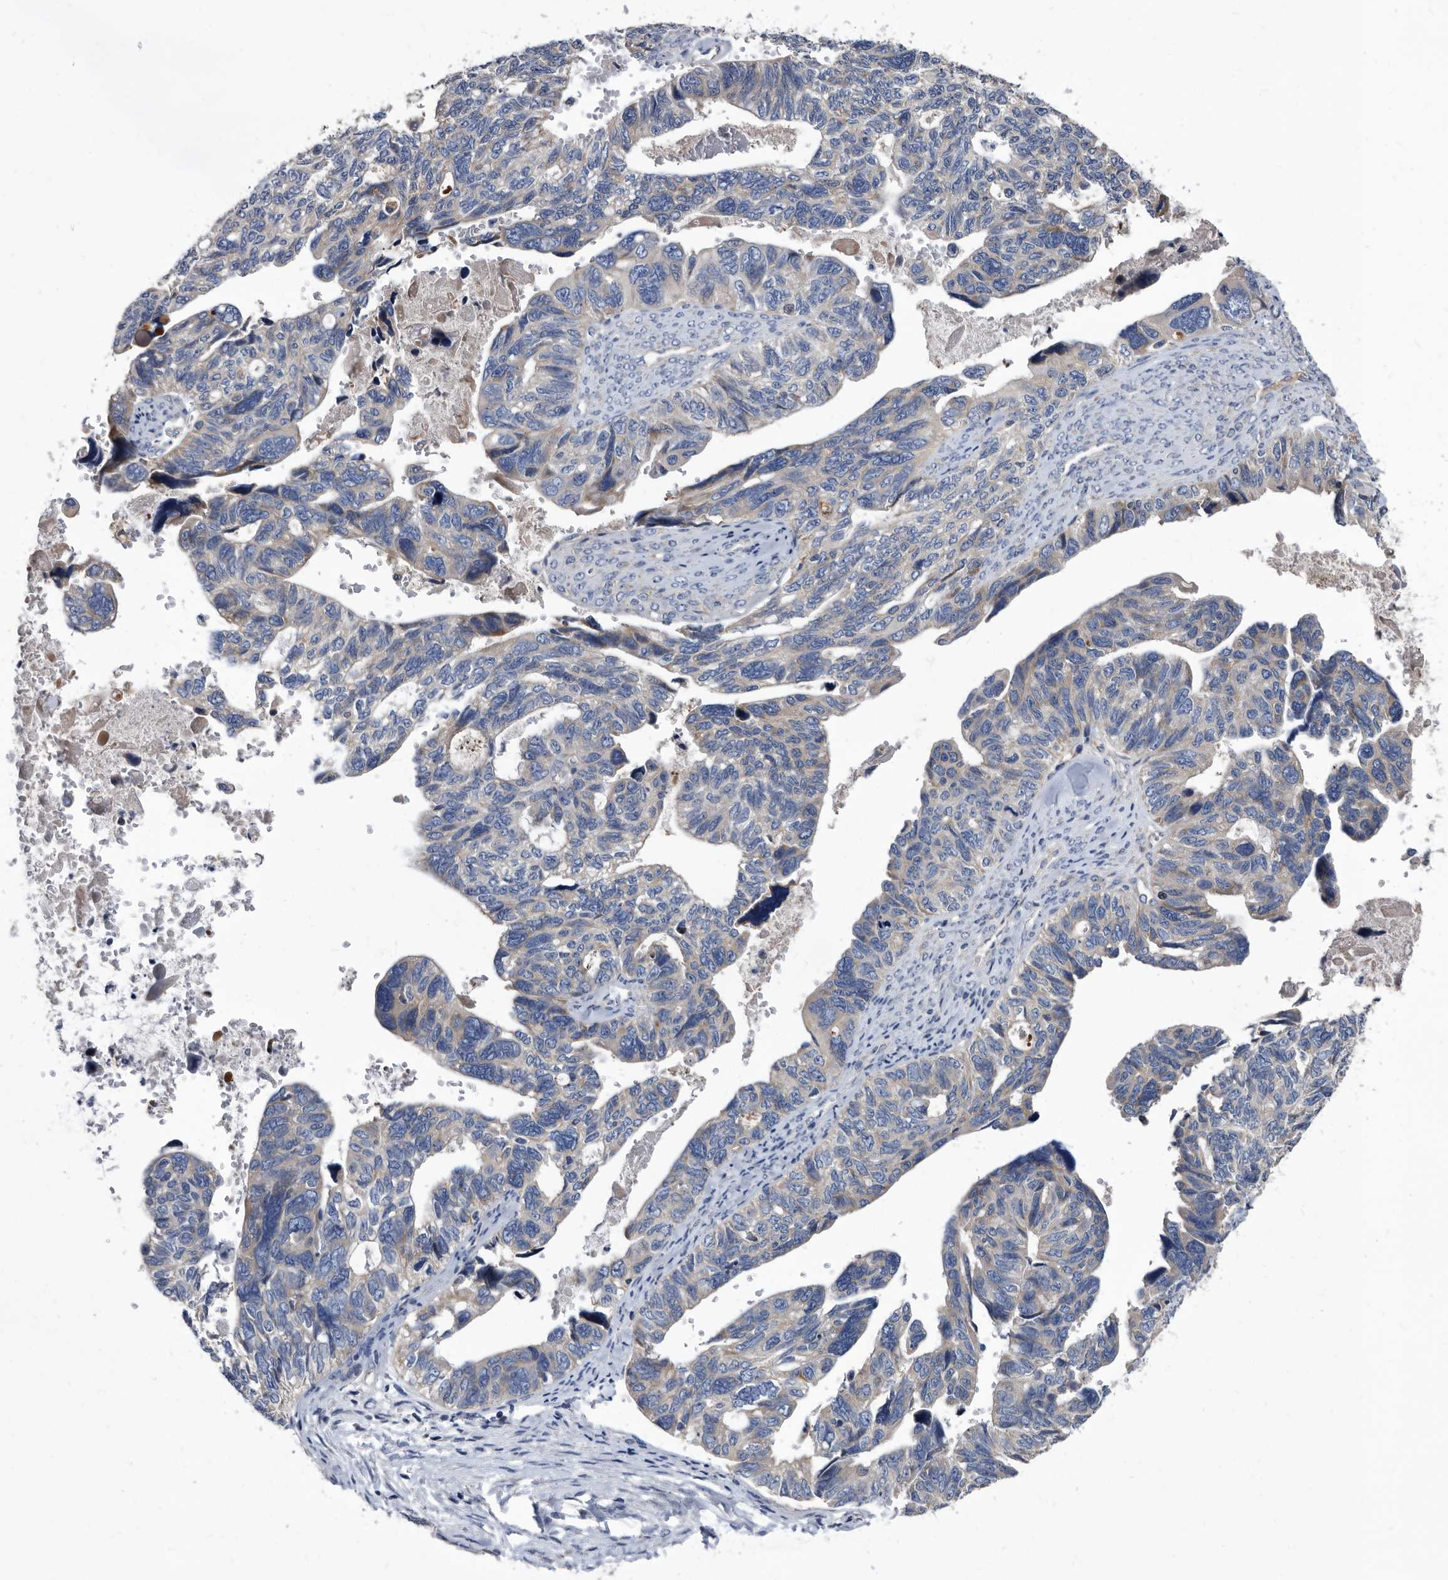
{"staining": {"intensity": "weak", "quantity": "<25%", "location": "cytoplasmic/membranous"}, "tissue": "ovarian cancer", "cell_type": "Tumor cells", "image_type": "cancer", "snomed": [{"axis": "morphology", "description": "Cystadenocarcinoma, serous, NOS"}, {"axis": "topography", "description": "Ovary"}], "caption": "The image demonstrates no significant staining in tumor cells of serous cystadenocarcinoma (ovarian). (DAB immunohistochemistry, high magnification).", "gene": "DTNBP1", "patient": {"sex": "female", "age": 79}}